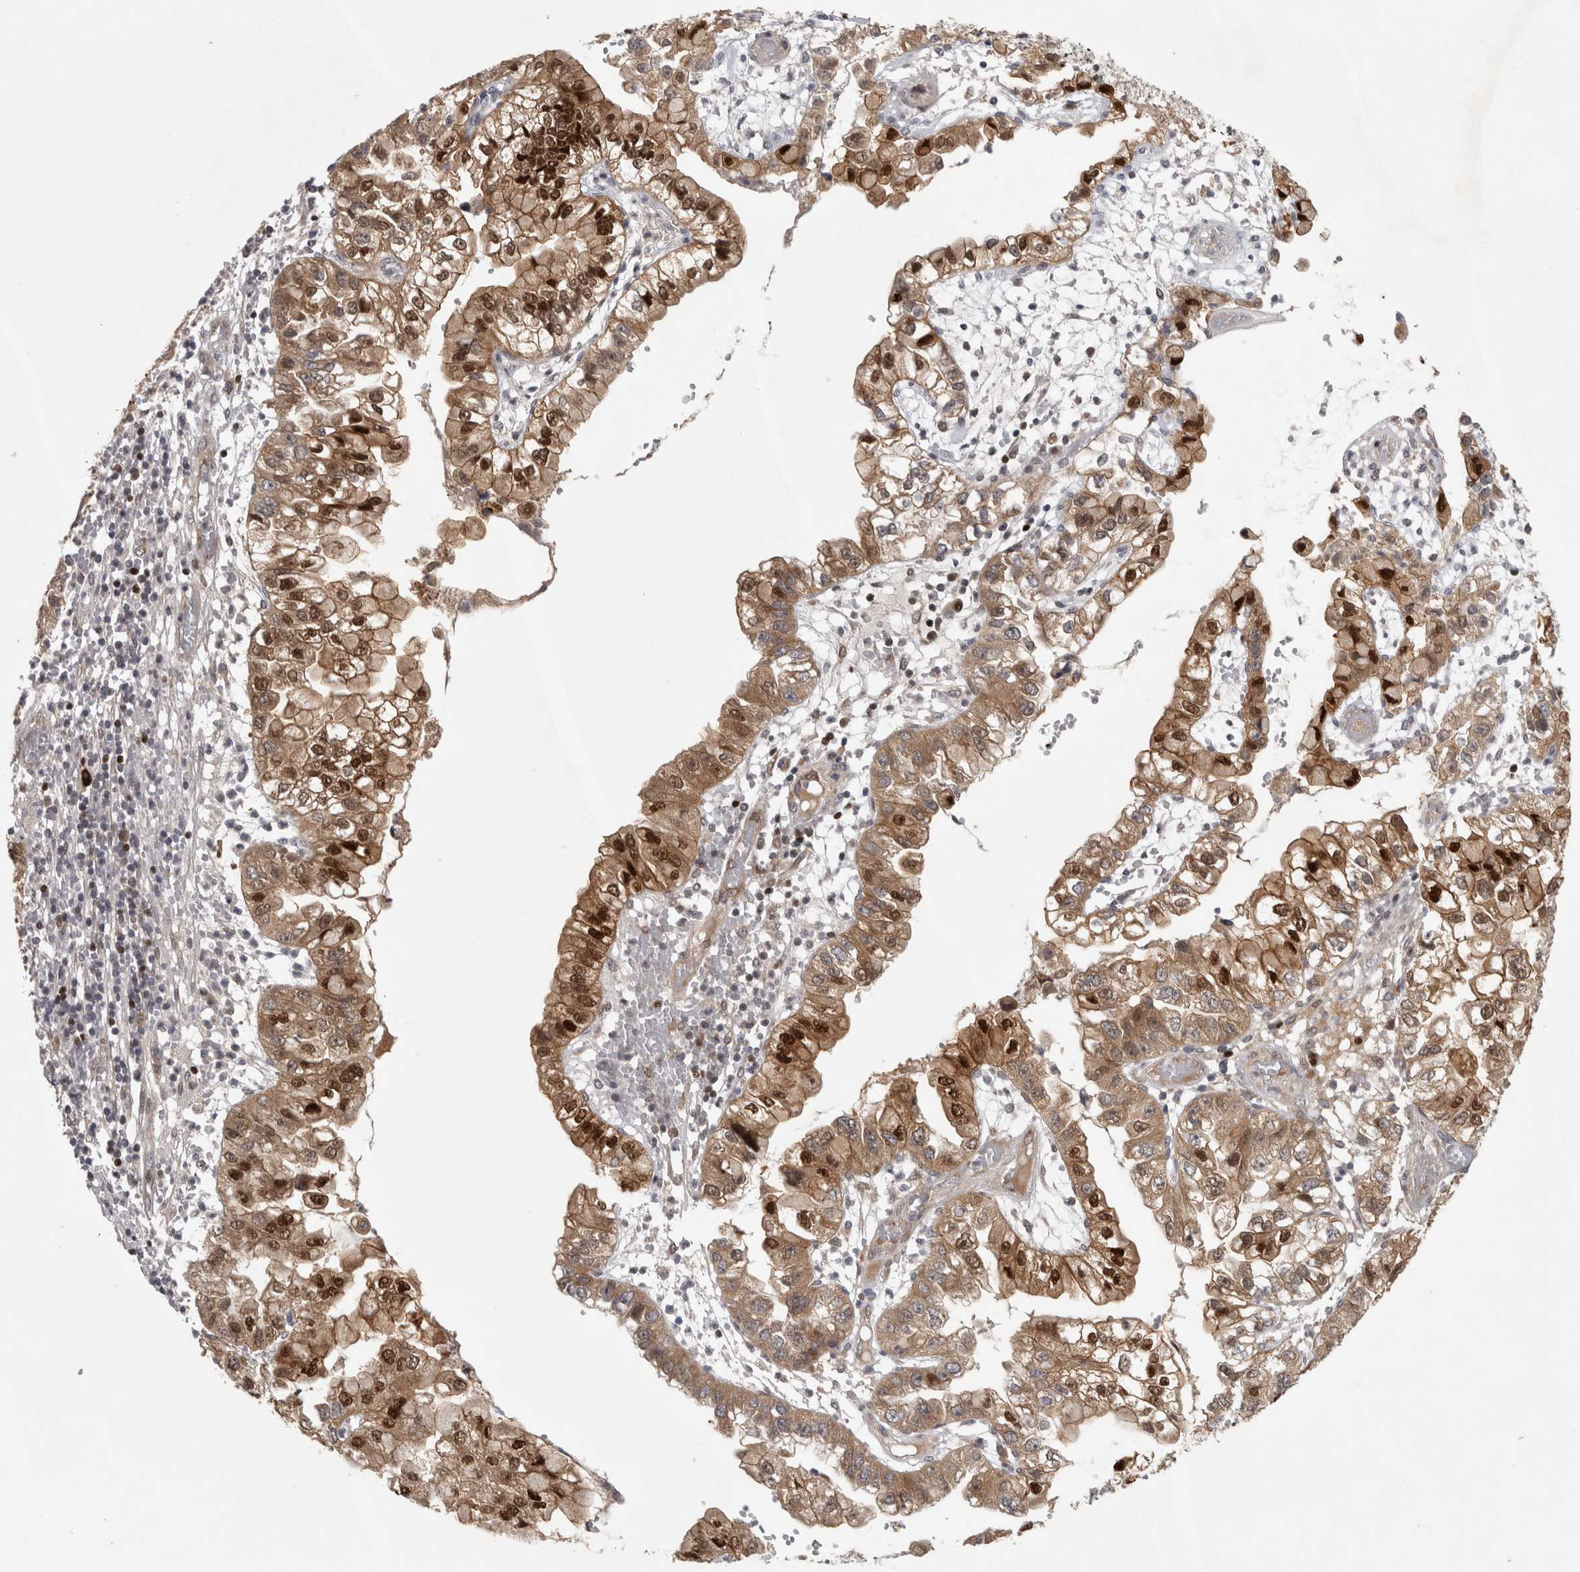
{"staining": {"intensity": "strong", "quantity": ">75%", "location": "cytoplasmic/membranous,nuclear"}, "tissue": "liver cancer", "cell_type": "Tumor cells", "image_type": "cancer", "snomed": [{"axis": "morphology", "description": "Cholangiocarcinoma"}, {"axis": "topography", "description": "Liver"}], "caption": "IHC histopathology image of cholangiocarcinoma (liver) stained for a protein (brown), which displays high levels of strong cytoplasmic/membranous and nuclear positivity in about >75% of tumor cells.", "gene": "KDM8", "patient": {"sex": "female", "age": 79}}